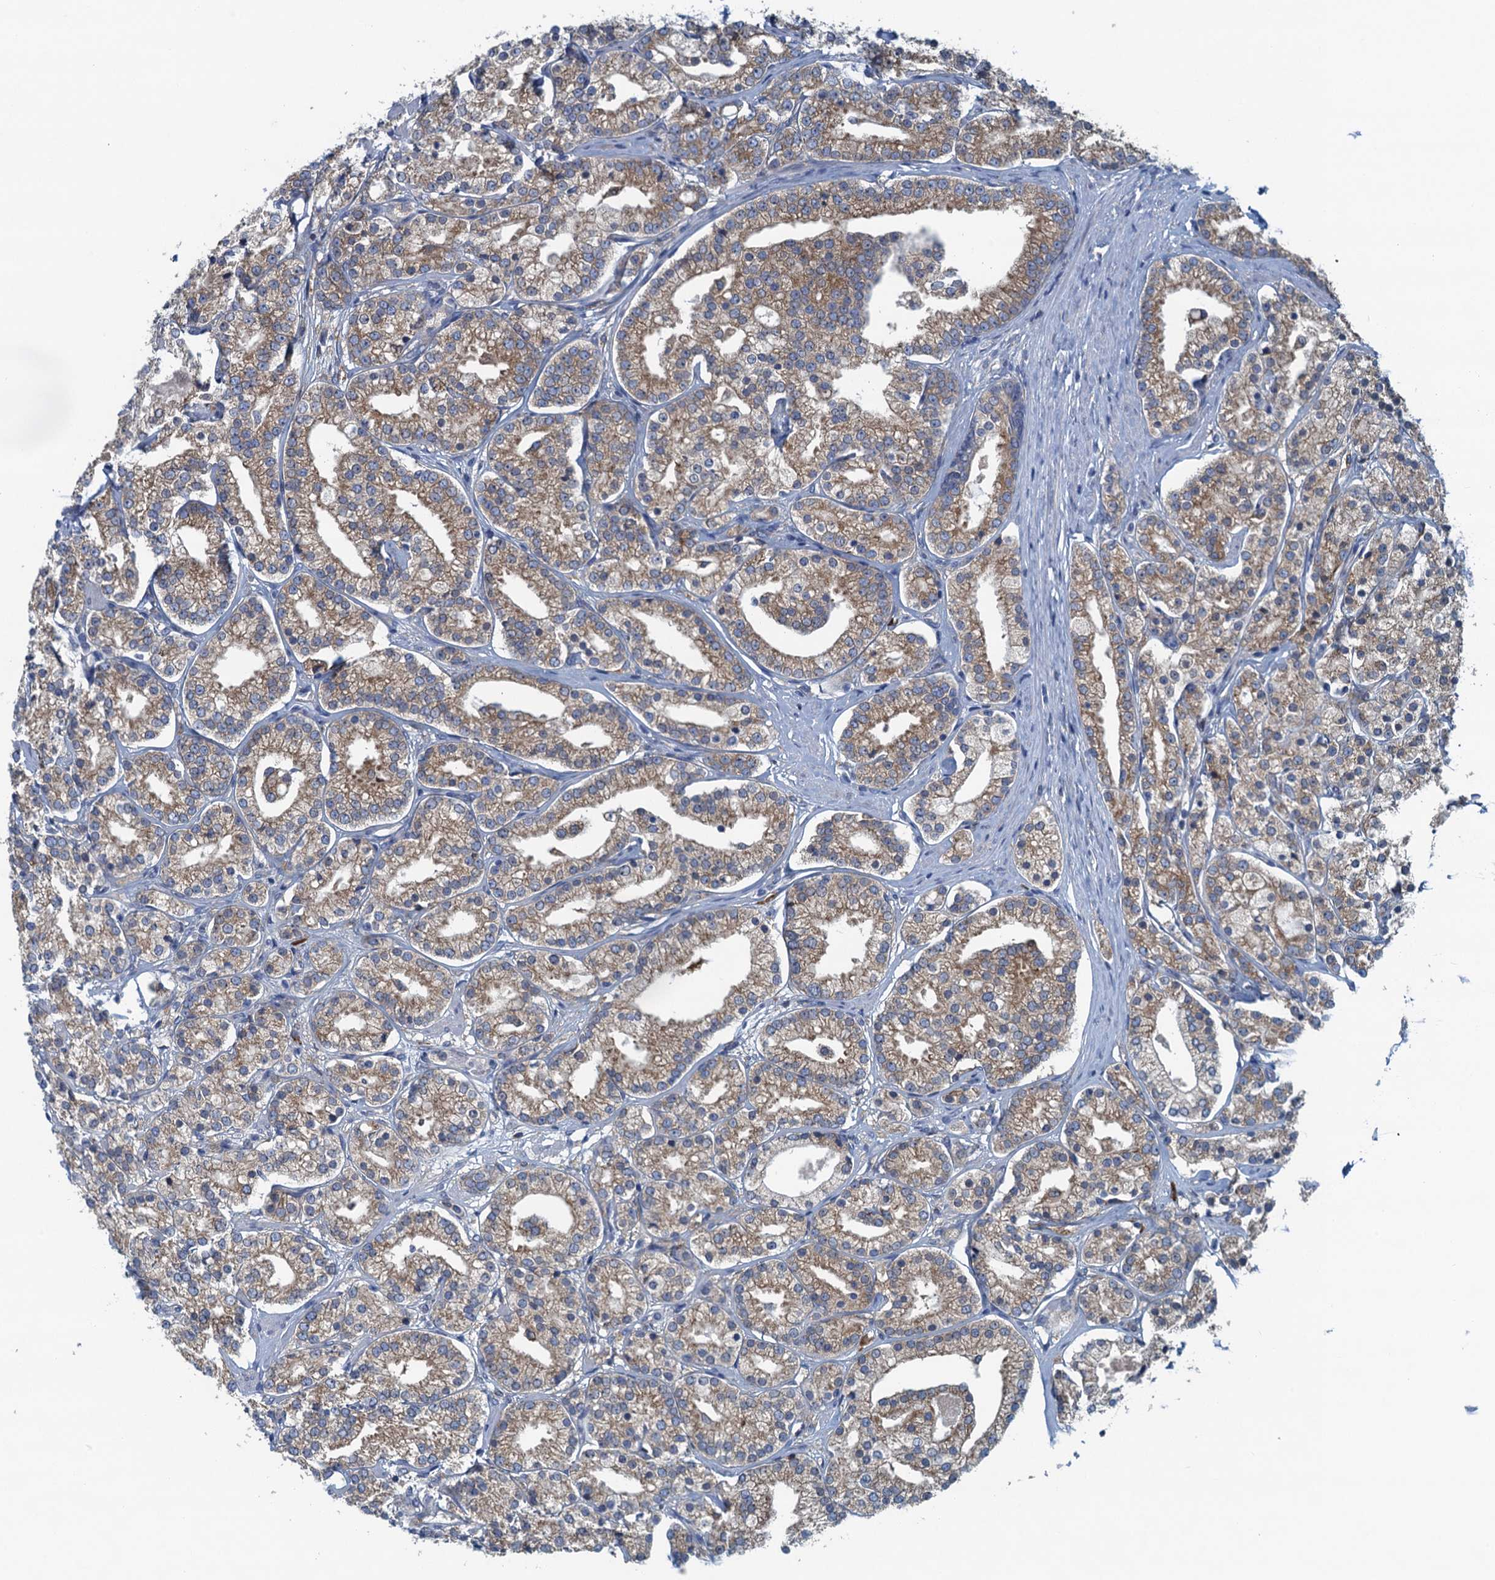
{"staining": {"intensity": "weak", "quantity": ">75%", "location": "cytoplasmic/membranous"}, "tissue": "prostate cancer", "cell_type": "Tumor cells", "image_type": "cancer", "snomed": [{"axis": "morphology", "description": "Adenocarcinoma, High grade"}, {"axis": "topography", "description": "Prostate"}], "caption": "Immunohistochemistry (IHC) of prostate high-grade adenocarcinoma exhibits low levels of weak cytoplasmic/membranous positivity in about >75% of tumor cells. (DAB (3,3'-diaminobenzidine) IHC, brown staining for protein, blue staining for nuclei).", "gene": "MYDGF", "patient": {"sex": "male", "age": 69}}